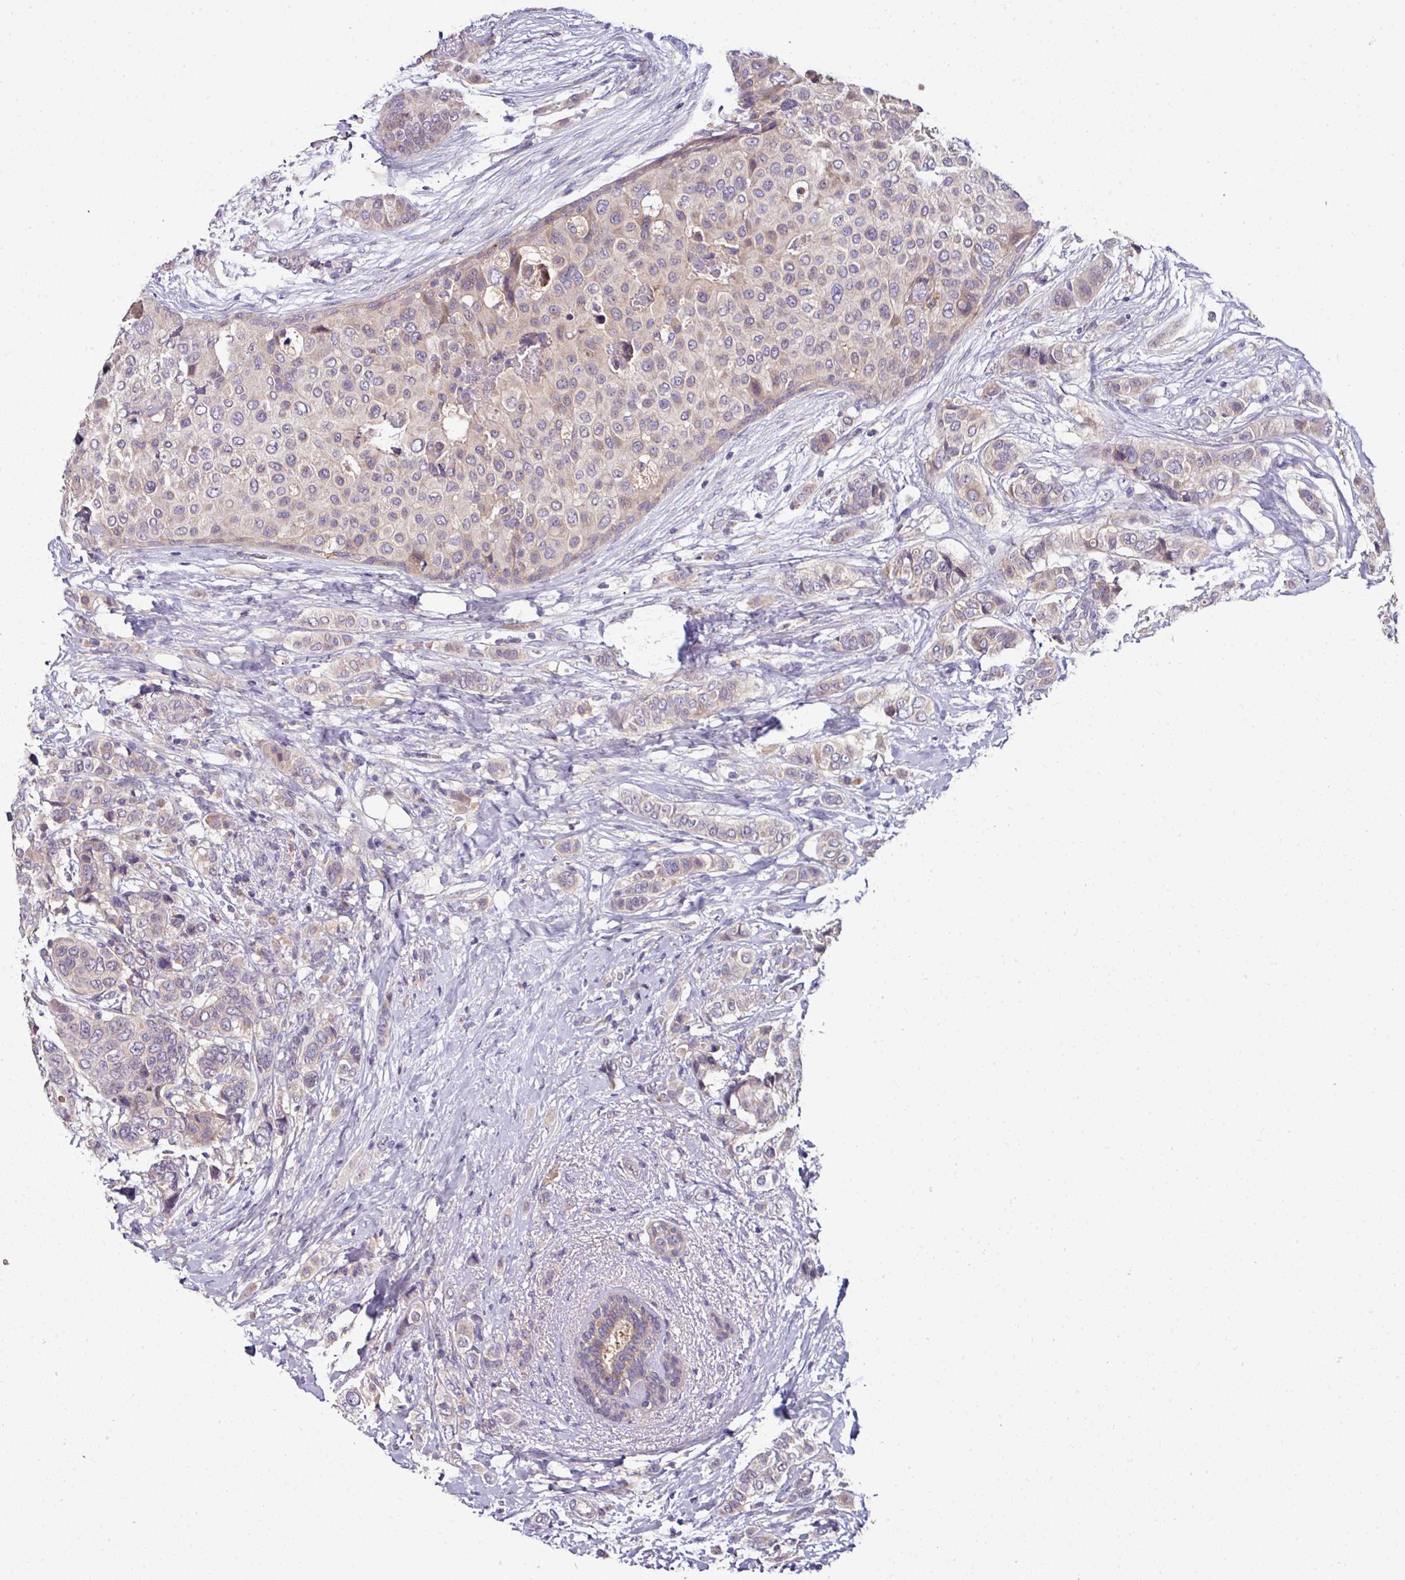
{"staining": {"intensity": "negative", "quantity": "none", "location": "none"}, "tissue": "breast cancer", "cell_type": "Tumor cells", "image_type": "cancer", "snomed": [{"axis": "morphology", "description": "Lobular carcinoma"}, {"axis": "topography", "description": "Breast"}], "caption": "Tumor cells are negative for protein expression in human breast cancer.", "gene": "AEBP2", "patient": {"sex": "female", "age": 51}}